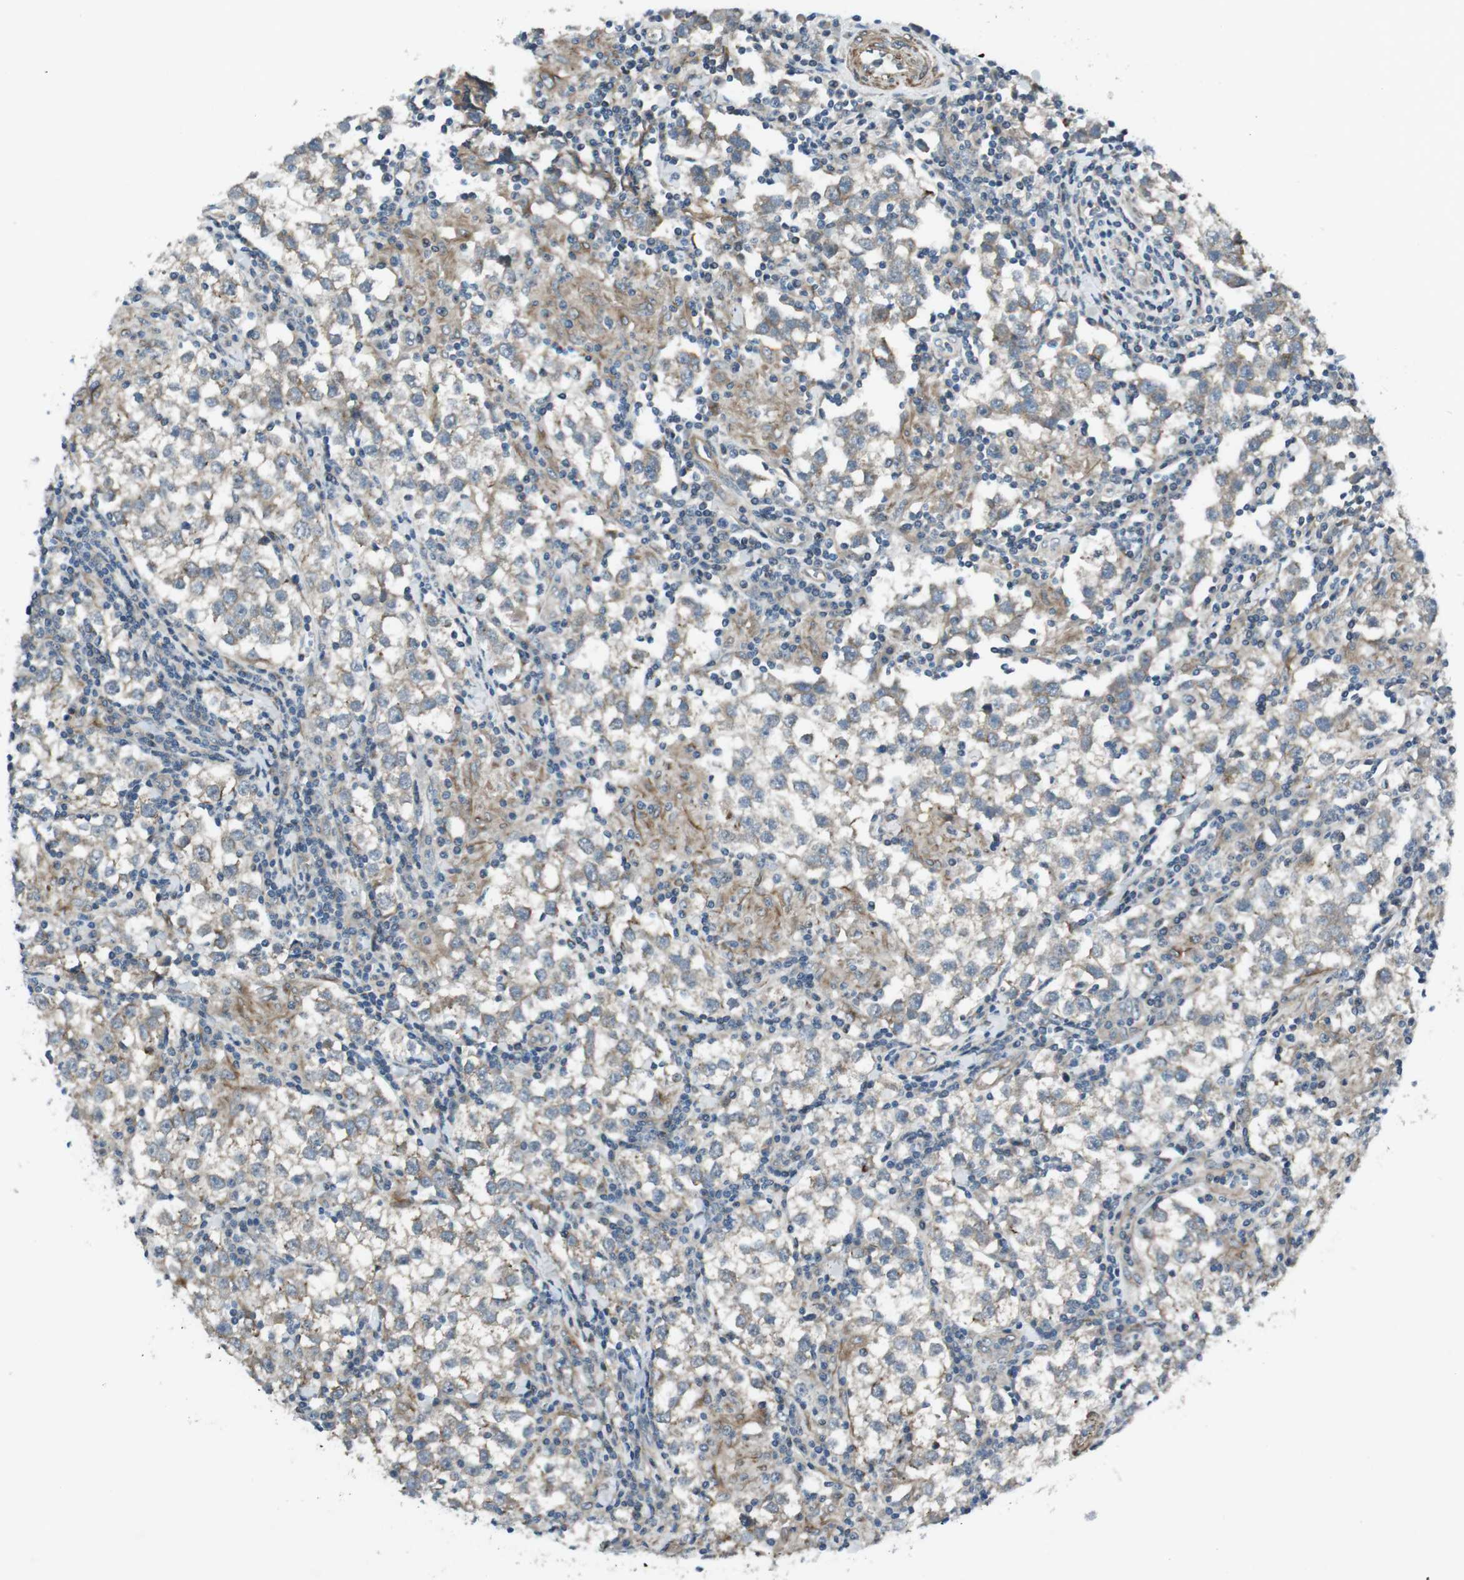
{"staining": {"intensity": "weak", "quantity": ">75%", "location": "cytoplasmic/membranous"}, "tissue": "testis cancer", "cell_type": "Tumor cells", "image_type": "cancer", "snomed": [{"axis": "morphology", "description": "Seminoma, NOS"}, {"axis": "morphology", "description": "Carcinoma, Embryonal, NOS"}, {"axis": "topography", "description": "Testis"}], "caption": "Immunohistochemistry of embryonal carcinoma (testis) demonstrates low levels of weak cytoplasmic/membranous staining in about >75% of tumor cells. (DAB (3,3'-diaminobenzidine) = brown stain, brightfield microscopy at high magnification).", "gene": "FAM174B", "patient": {"sex": "male", "age": 36}}